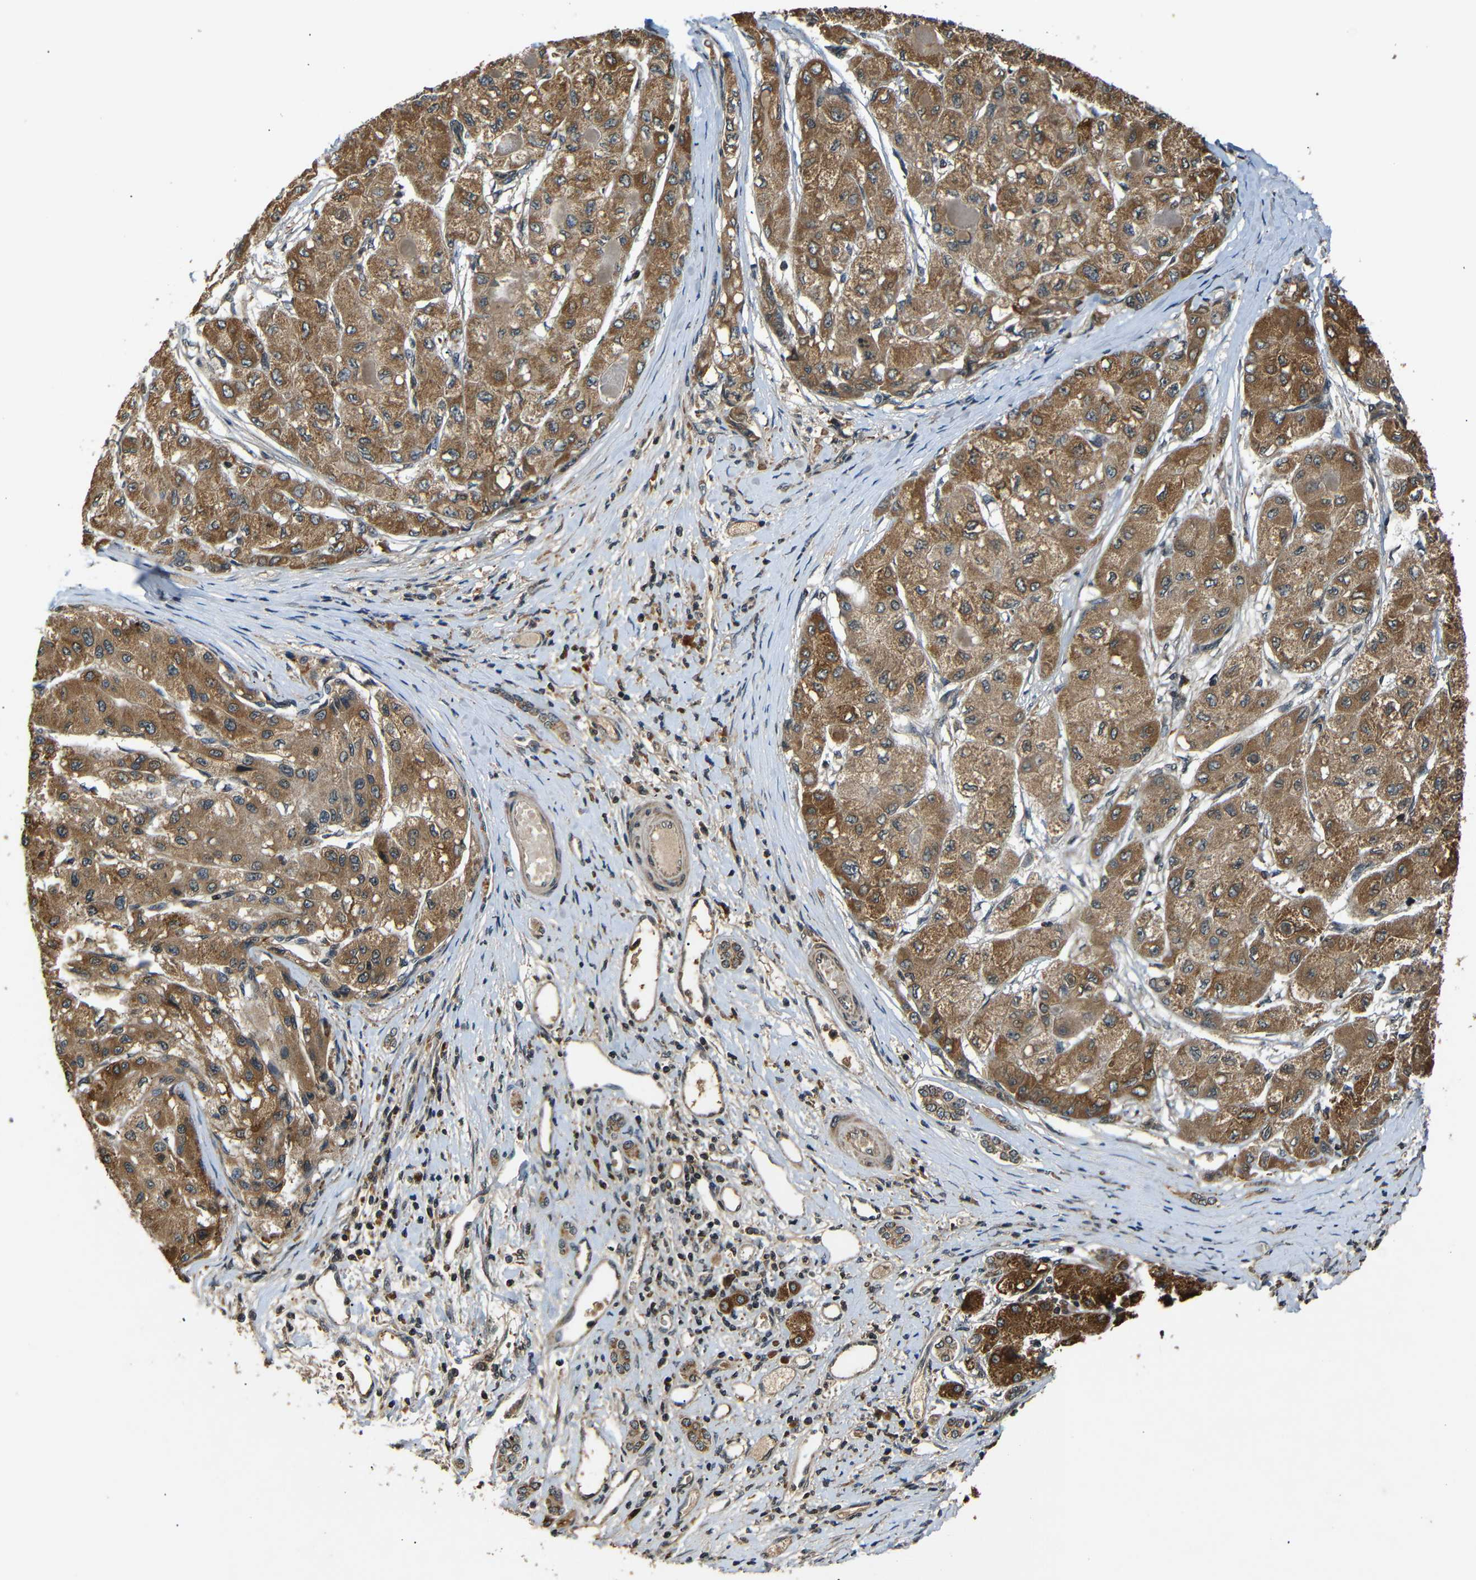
{"staining": {"intensity": "moderate", "quantity": ">75%", "location": "cytoplasmic/membranous"}, "tissue": "liver cancer", "cell_type": "Tumor cells", "image_type": "cancer", "snomed": [{"axis": "morphology", "description": "Carcinoma, Hepatocellular, NOS"}, {"axis": "topography", "description": "Liver"}], "caption": "DAB (3,3'-diaminobenzidine) immunohistochemical staining of liver cancer (hepatocellular carcinoma) exhibits moderate cytoplasmic/membranous protein positivity in approximately >75% of tumor cells.", "gene": "TANK", "patient": {"sex": "male", "age": 80}}